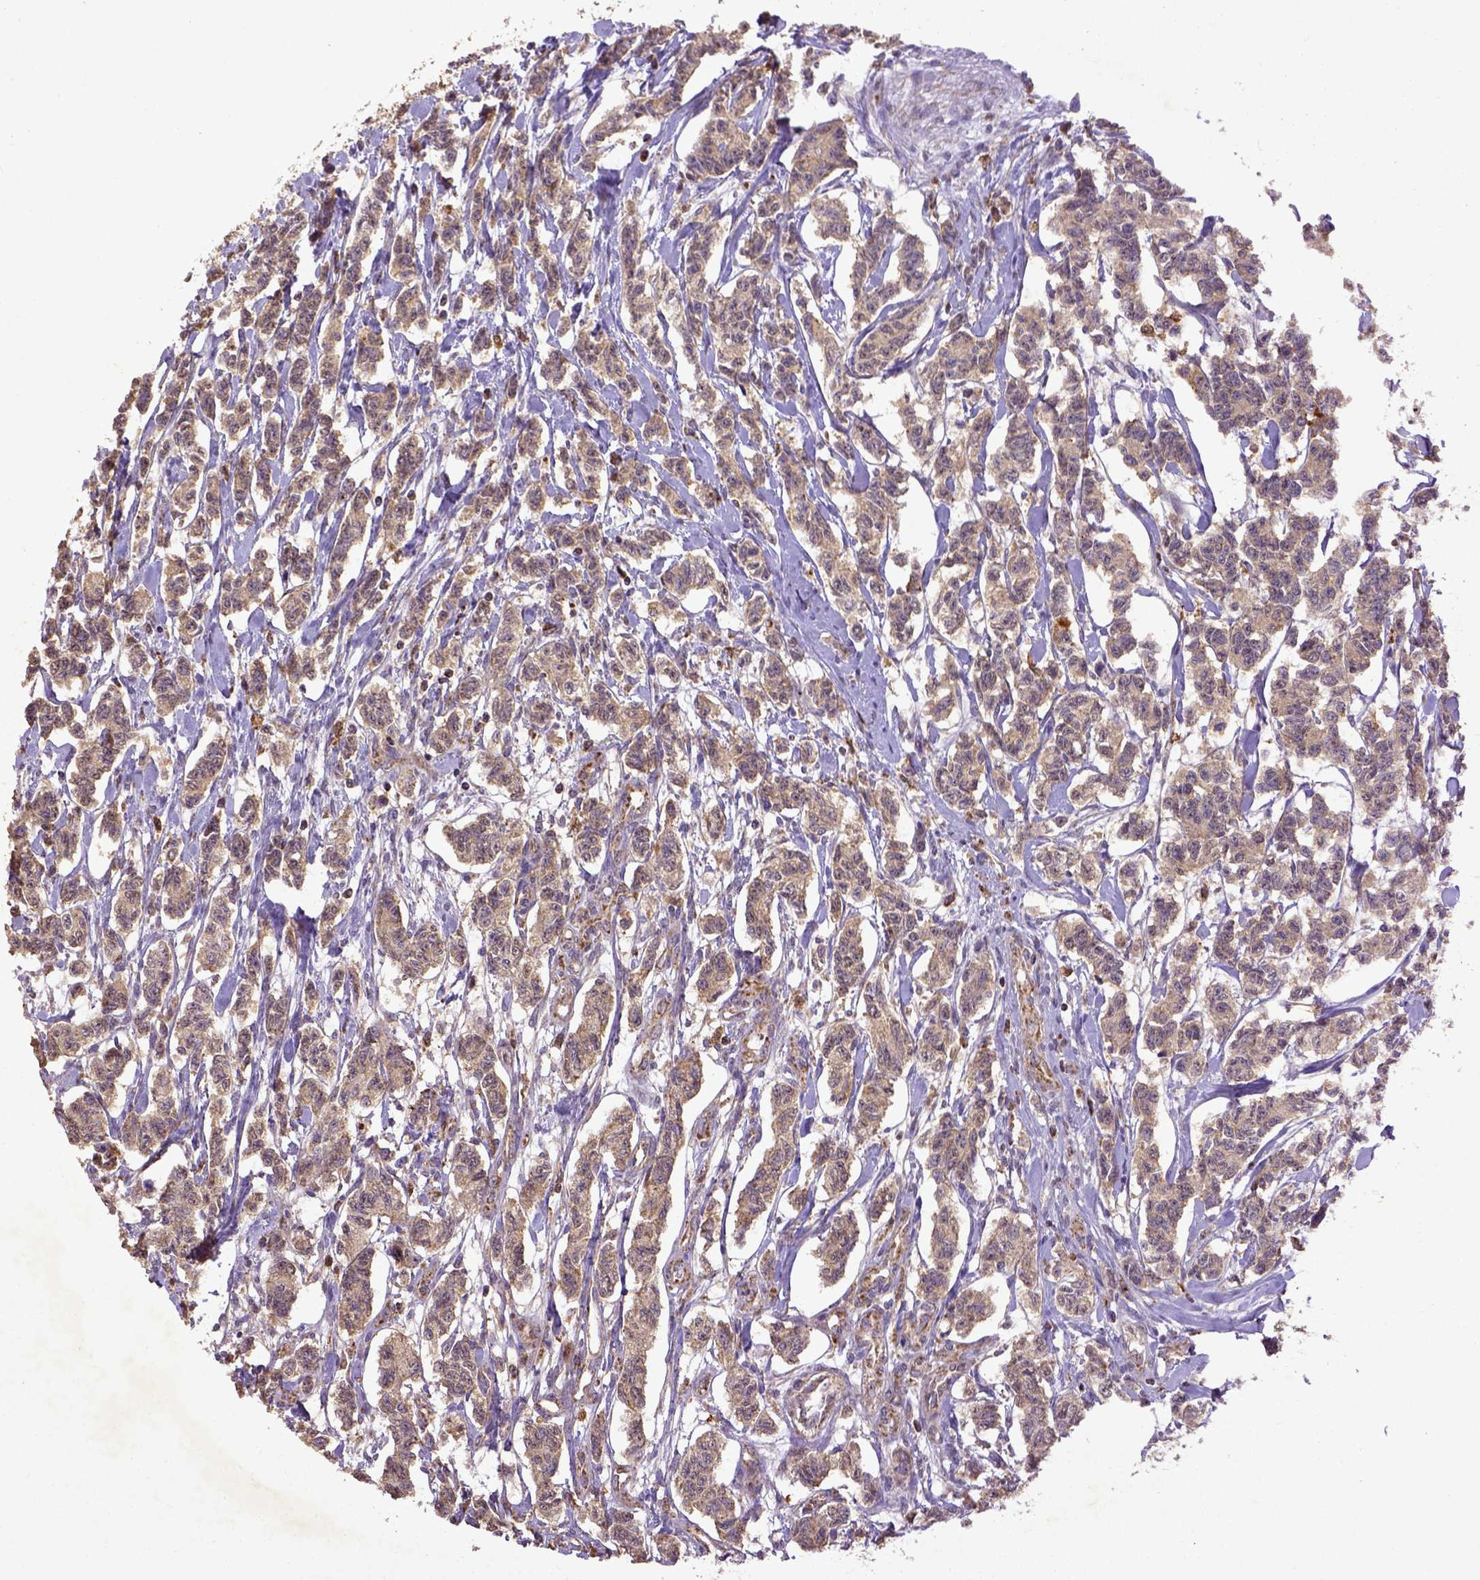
{"staining": {"intensity": "moderate", "quantity": ">75%", "location": "cytoplasmic/membranous"}, "tissue": "carcinoid", "cell_type": "Tumor cells", "image_type": "cancer", "snomed": [{"axis": "morphology", "description": "Carcinoid, malignant, NOS"}, {"axis": "topography", "description": "Kidney"}], "caption": "This histopathology image shows immunohistochemistry (IHC) staining of carcinoid, with medium moderate cytoplasmic/membranous expression in approximately >75% of tumor cells.", "gene": "MT-CO1", "patient": {"sex": "female", "age": 41}}